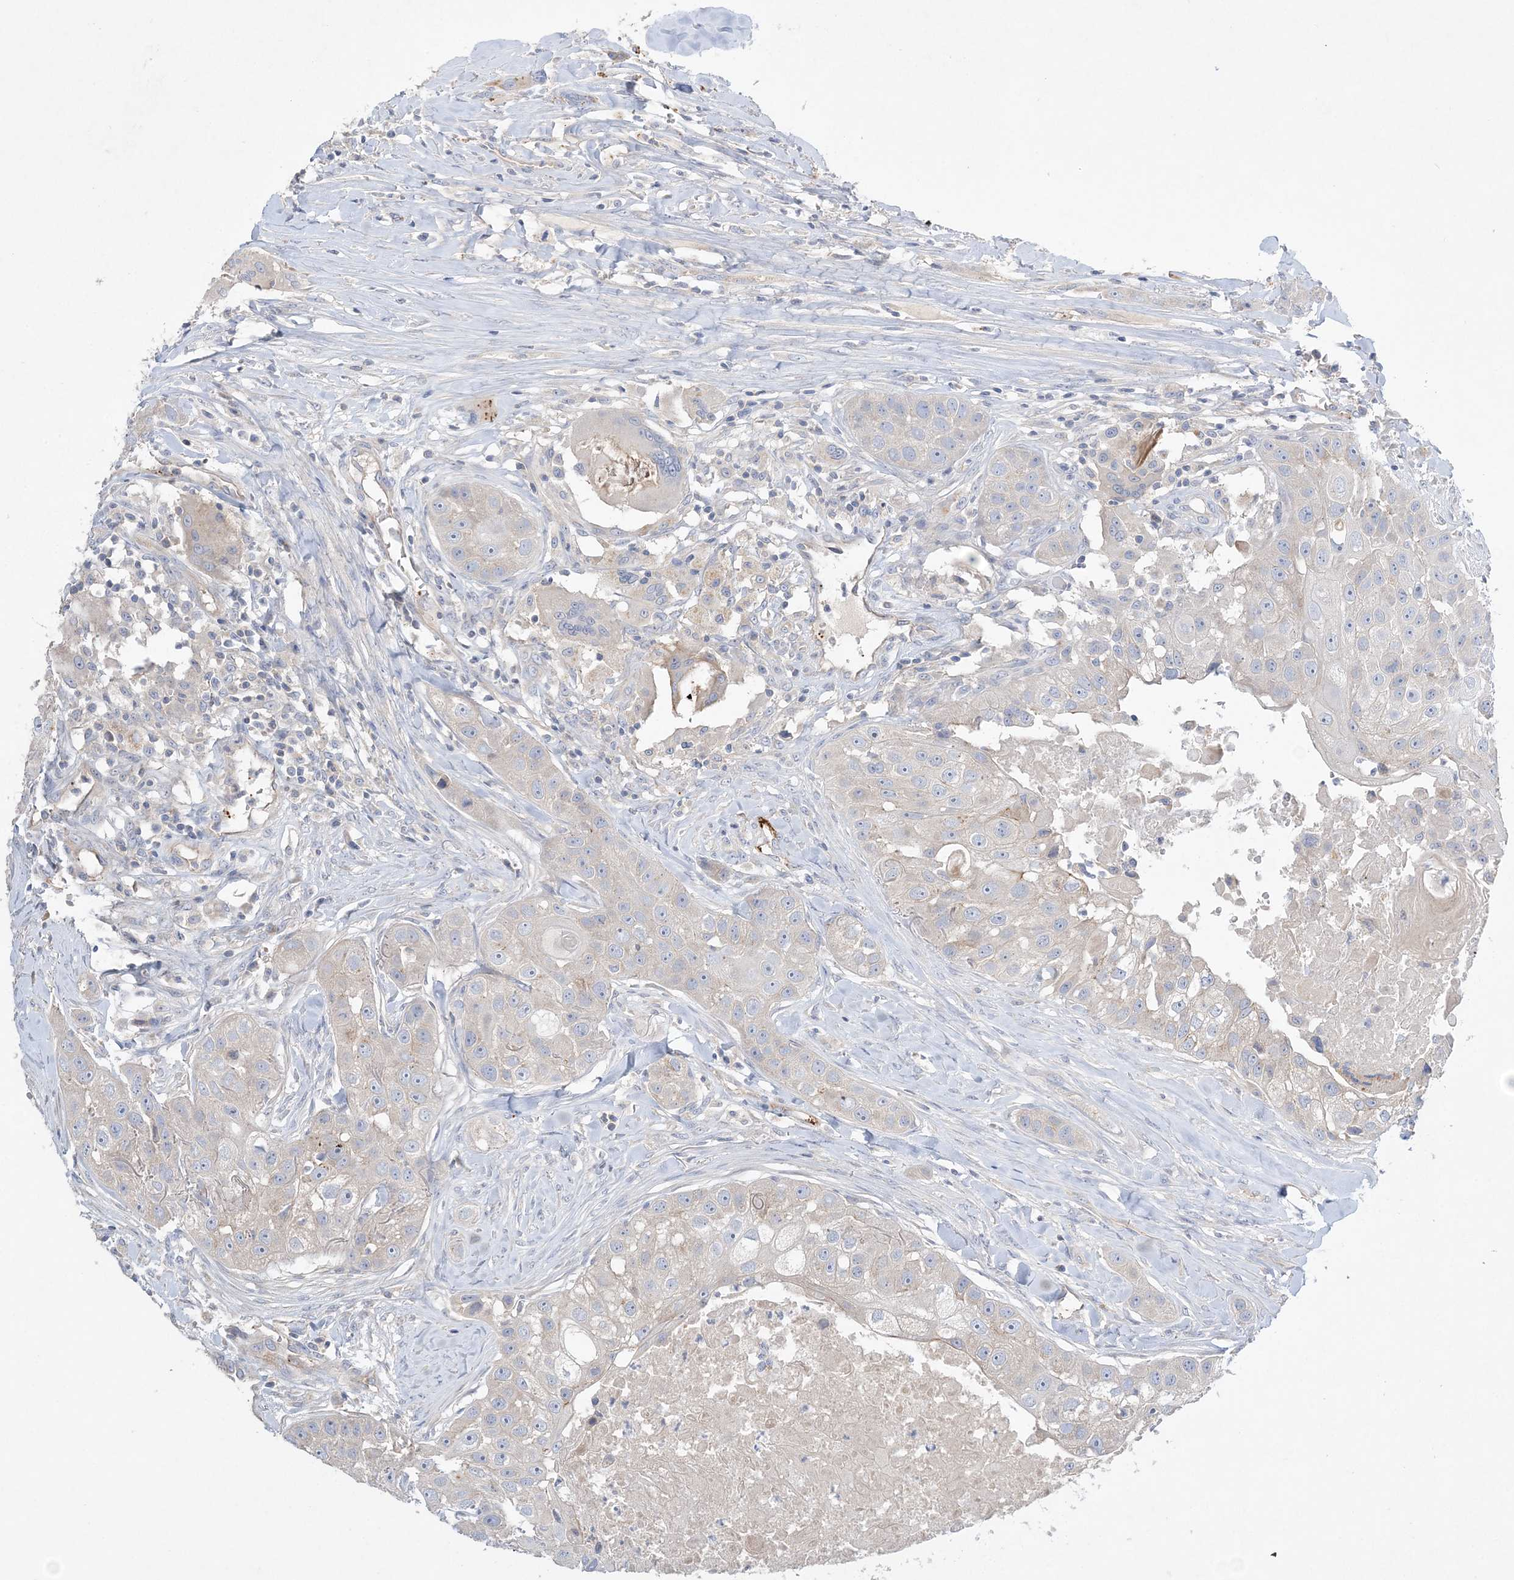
{"staining": {"intensity": "negative", "quantity": "none", "location": "none"}, "tissue": "head and neck cancer", "cell_type": "Tumor cells", "image_type": "cancer", "snomed": [{"axis": "morphology", "description": "Normal tissue, NOS"}, {"axis": "morphology", "description": "Squamous cell carcinoma, NOS"}, {"axis": "topography", "description": "Skeletal muscle"}, {"axis": "topography", "description": "Head-Neck"}], "caption": "Tumor cells are negative for brown protein staining in head and neck cancer. (DAB (3,3'-diaminobenzidine) immunohistochemistry visualized using brightfield microscopy, high magnification).", "gene": "ADCK2", "patient": {"sex": "male", "age": 51}}